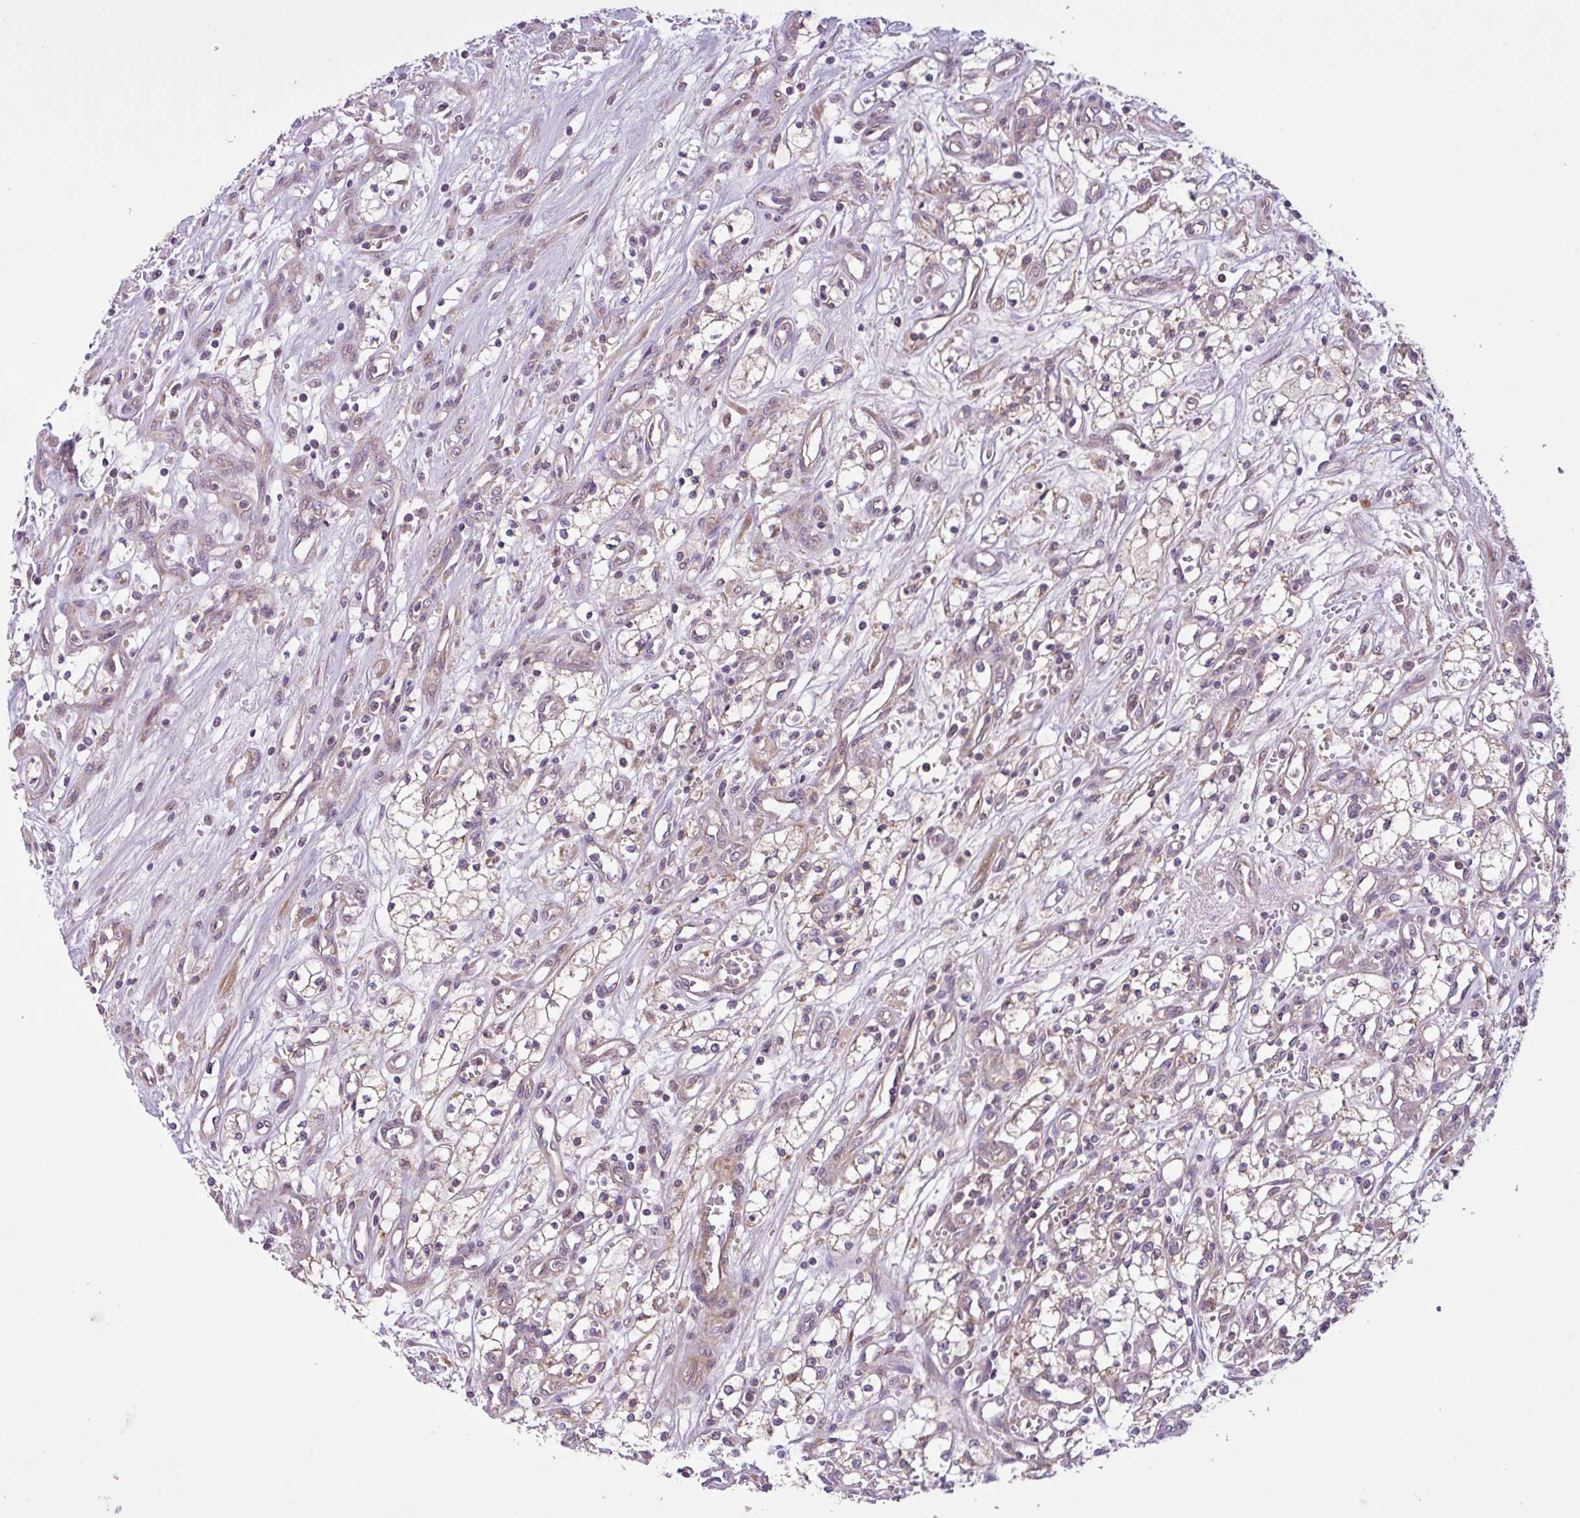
{"staining": {"intensity": "negative", "quantity": "none", "location": "none"}, "tissue": "renal cancer", "cell_type": "Tumor cells", "image_type": "cancer", "snomed": [{"axis": "morphology", "description": "Adenocarcinoma, NOS"}, {"axis": "topography", "description": "Kidney"}], "caption": "Photomicrograph shows no protein expression in tumor cells of renal cancer tissue.", "gene": "TIMM10B", "patient": {"sex": "male", "age": 59}}